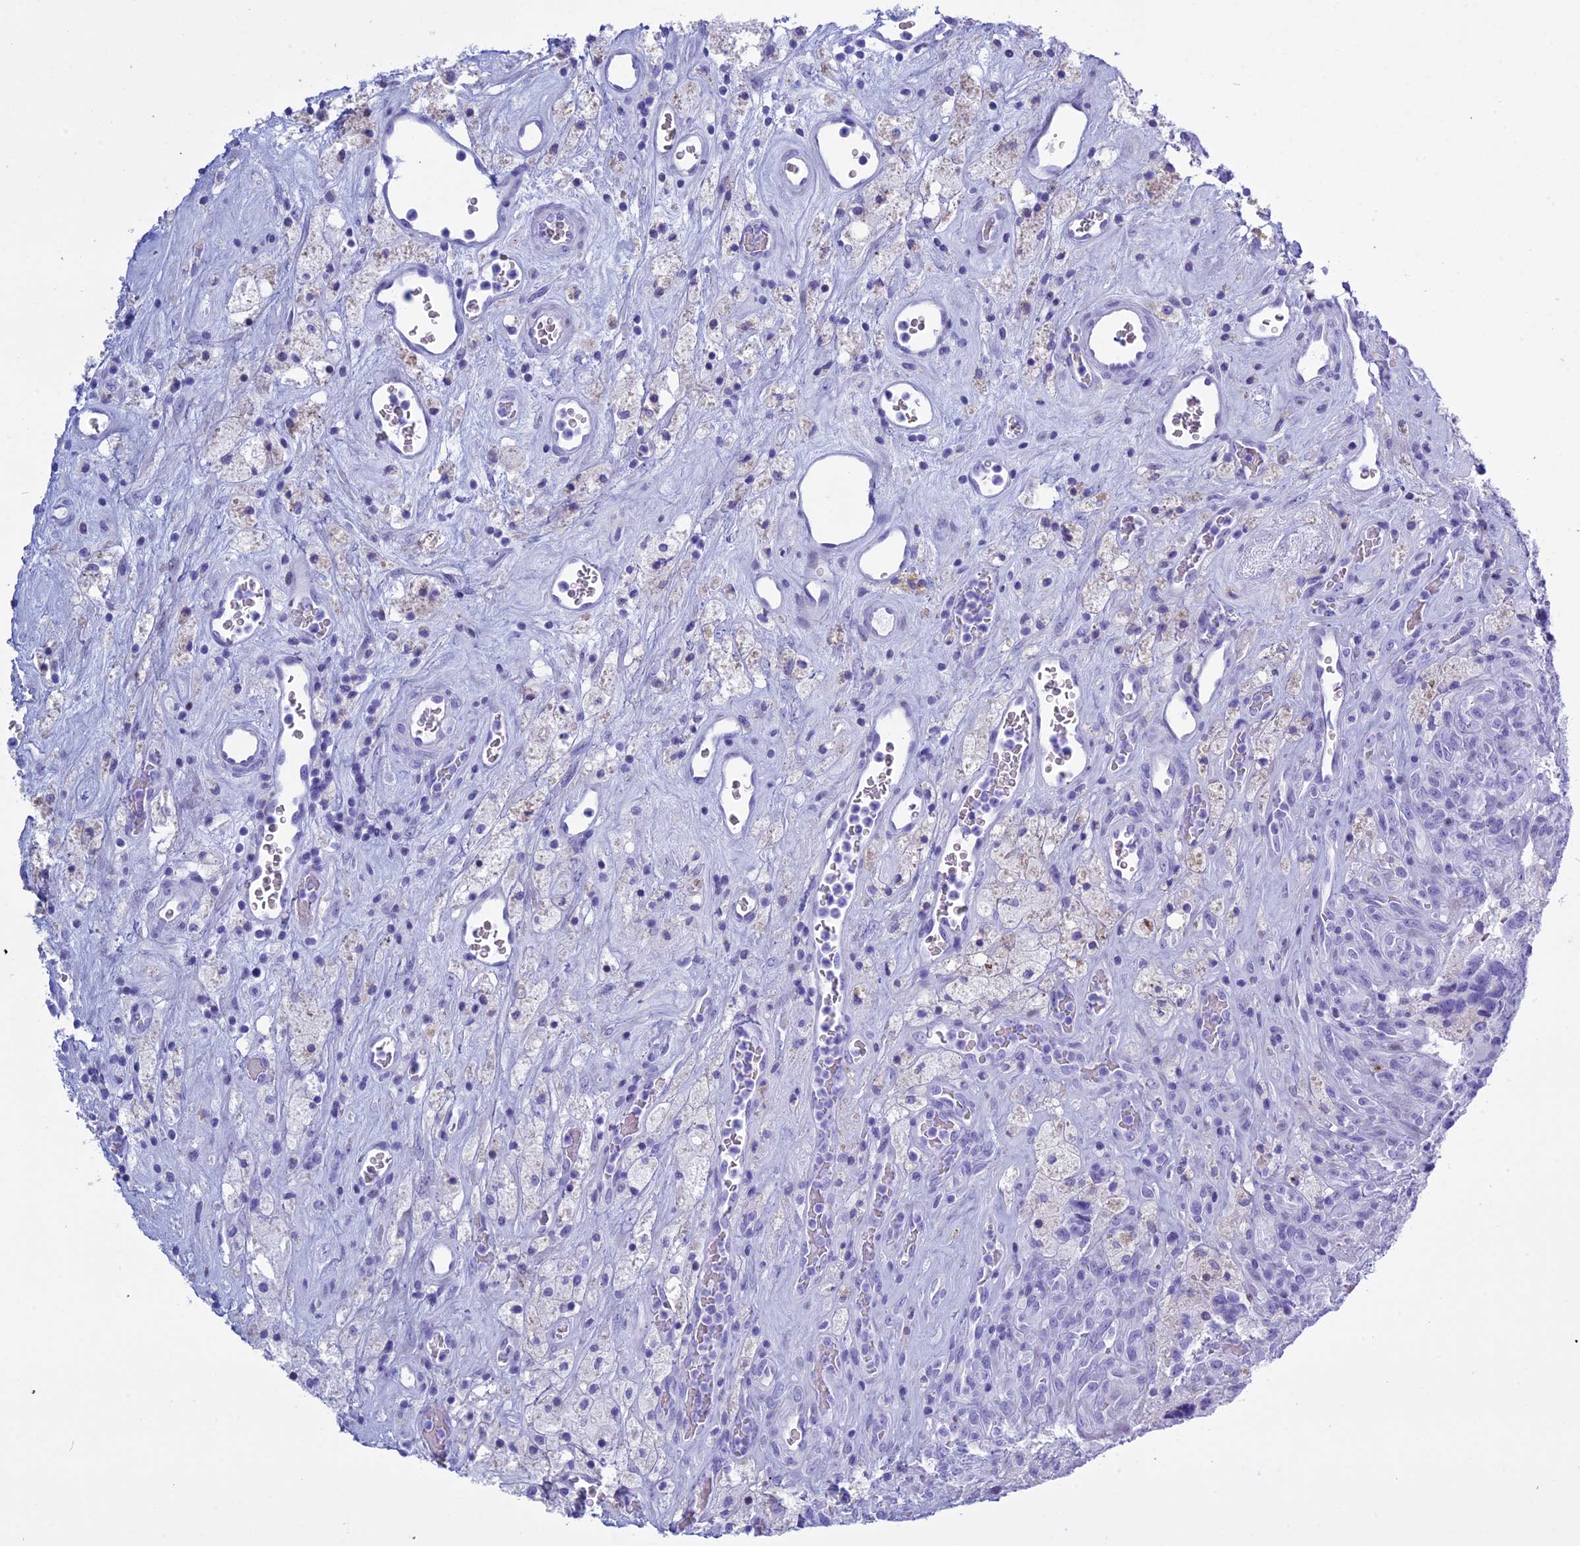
{"staining": {"intensity": "negative", "quantity": "none", "location": "none"}, "tissue": "glioma", "cell_type": "Tumor cells", "image_type": "cancer", "snomed": [{"axis": "morphology", "description": "Glioma, malignant, High grade"}, {"axis": "topography", "description": "Brain"}], "caption": "The photomicrograph displays no staining of tumor cells in glioma.", "gene": "KCTD21", "patient": {"sex": "male", "age": 76}}